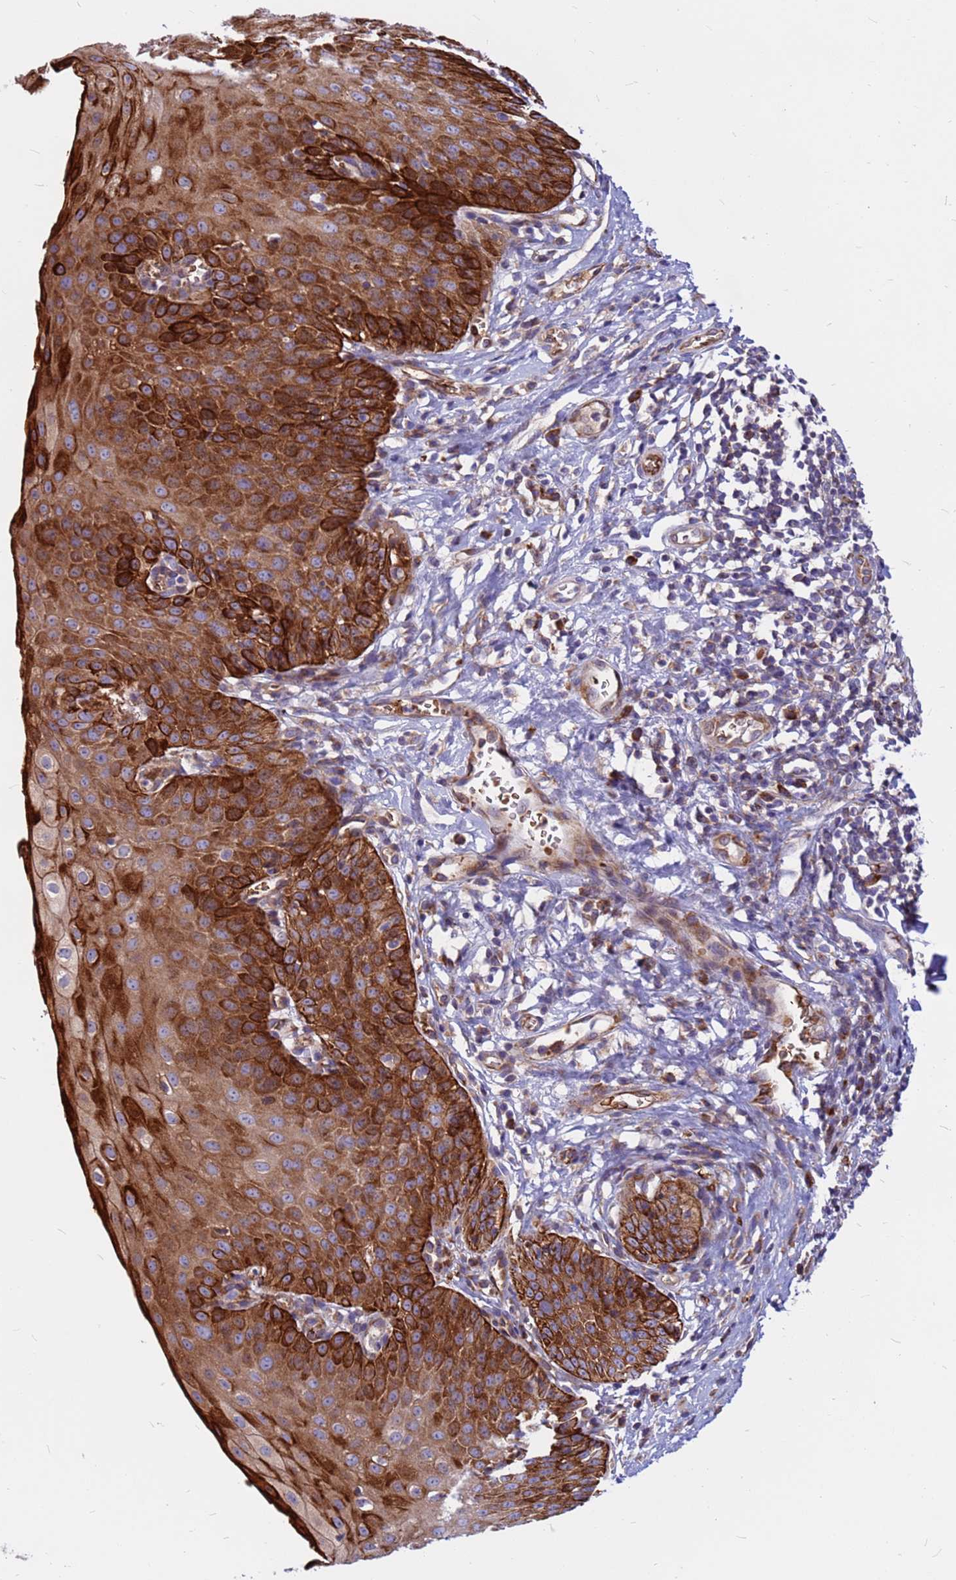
{"staining": {"intensity": "strong", "quantity": ">75%", "location": "cytoplasmic/membranous"}, "tissue": "esophagus", "cell_type": "Squamous epithelial cells", "image_type": "normal", "snomed": [{"axis": "morphology", "description": "Normal tissue, NOS"}, {"axis": "topography", "description": "Esophagus"}], "caption": "Protein staining exhibits strong cytoplasmic/membranous expression in approximately >75% of squamous epithelial cells in unremarkable esophagus. The staining is performed using DAB (3,3'-diaminobenzidine) brown chromogen to label protein expression. The nuclei are counter-stained blue using hematoxylin.", "gene": "ZNF669", "patient": {"sex": "male", "age": 71}}